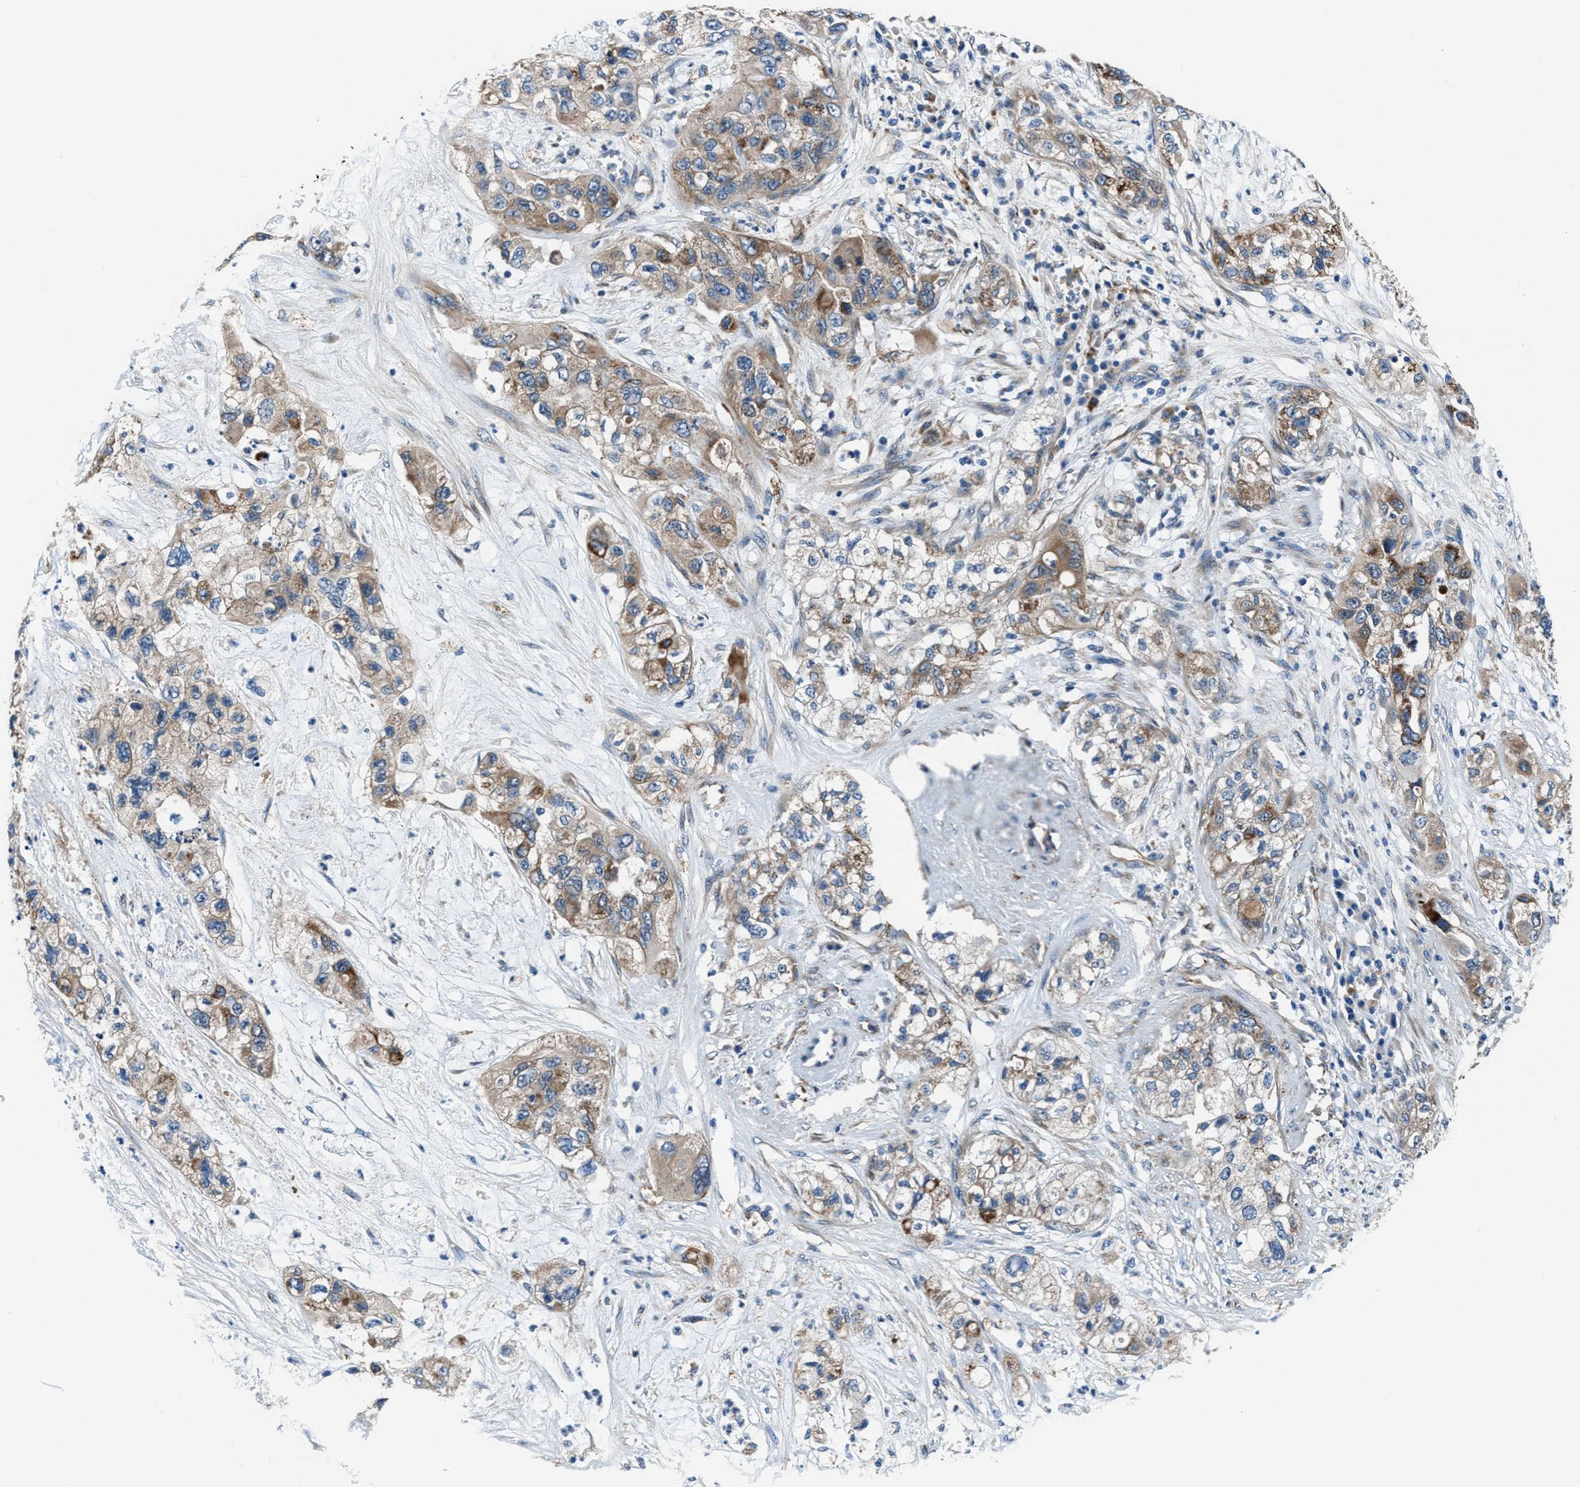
{"staining": {"intensity": "moderate", "quantity": ">75%", "location": "cytoplasmic/membranous"}, "tissue": "pancreatic cancer", "cell_type": "Tumor cells", "image_type": "cancer", "snomed": [{"axis": "morphology", "description": "Adenocarcinoma, NOS"}, {"axis": "topography", "description": "Pancreas"}], "caption": "Immunohistochemical staining of human pancreatic cancer demonstrates medium levels of moderate cytoplasmic/membranous staining in about >75% of tumor cells.", "gene": "PRTFDC1", "patient": {"sex": "female", "age": 78}}